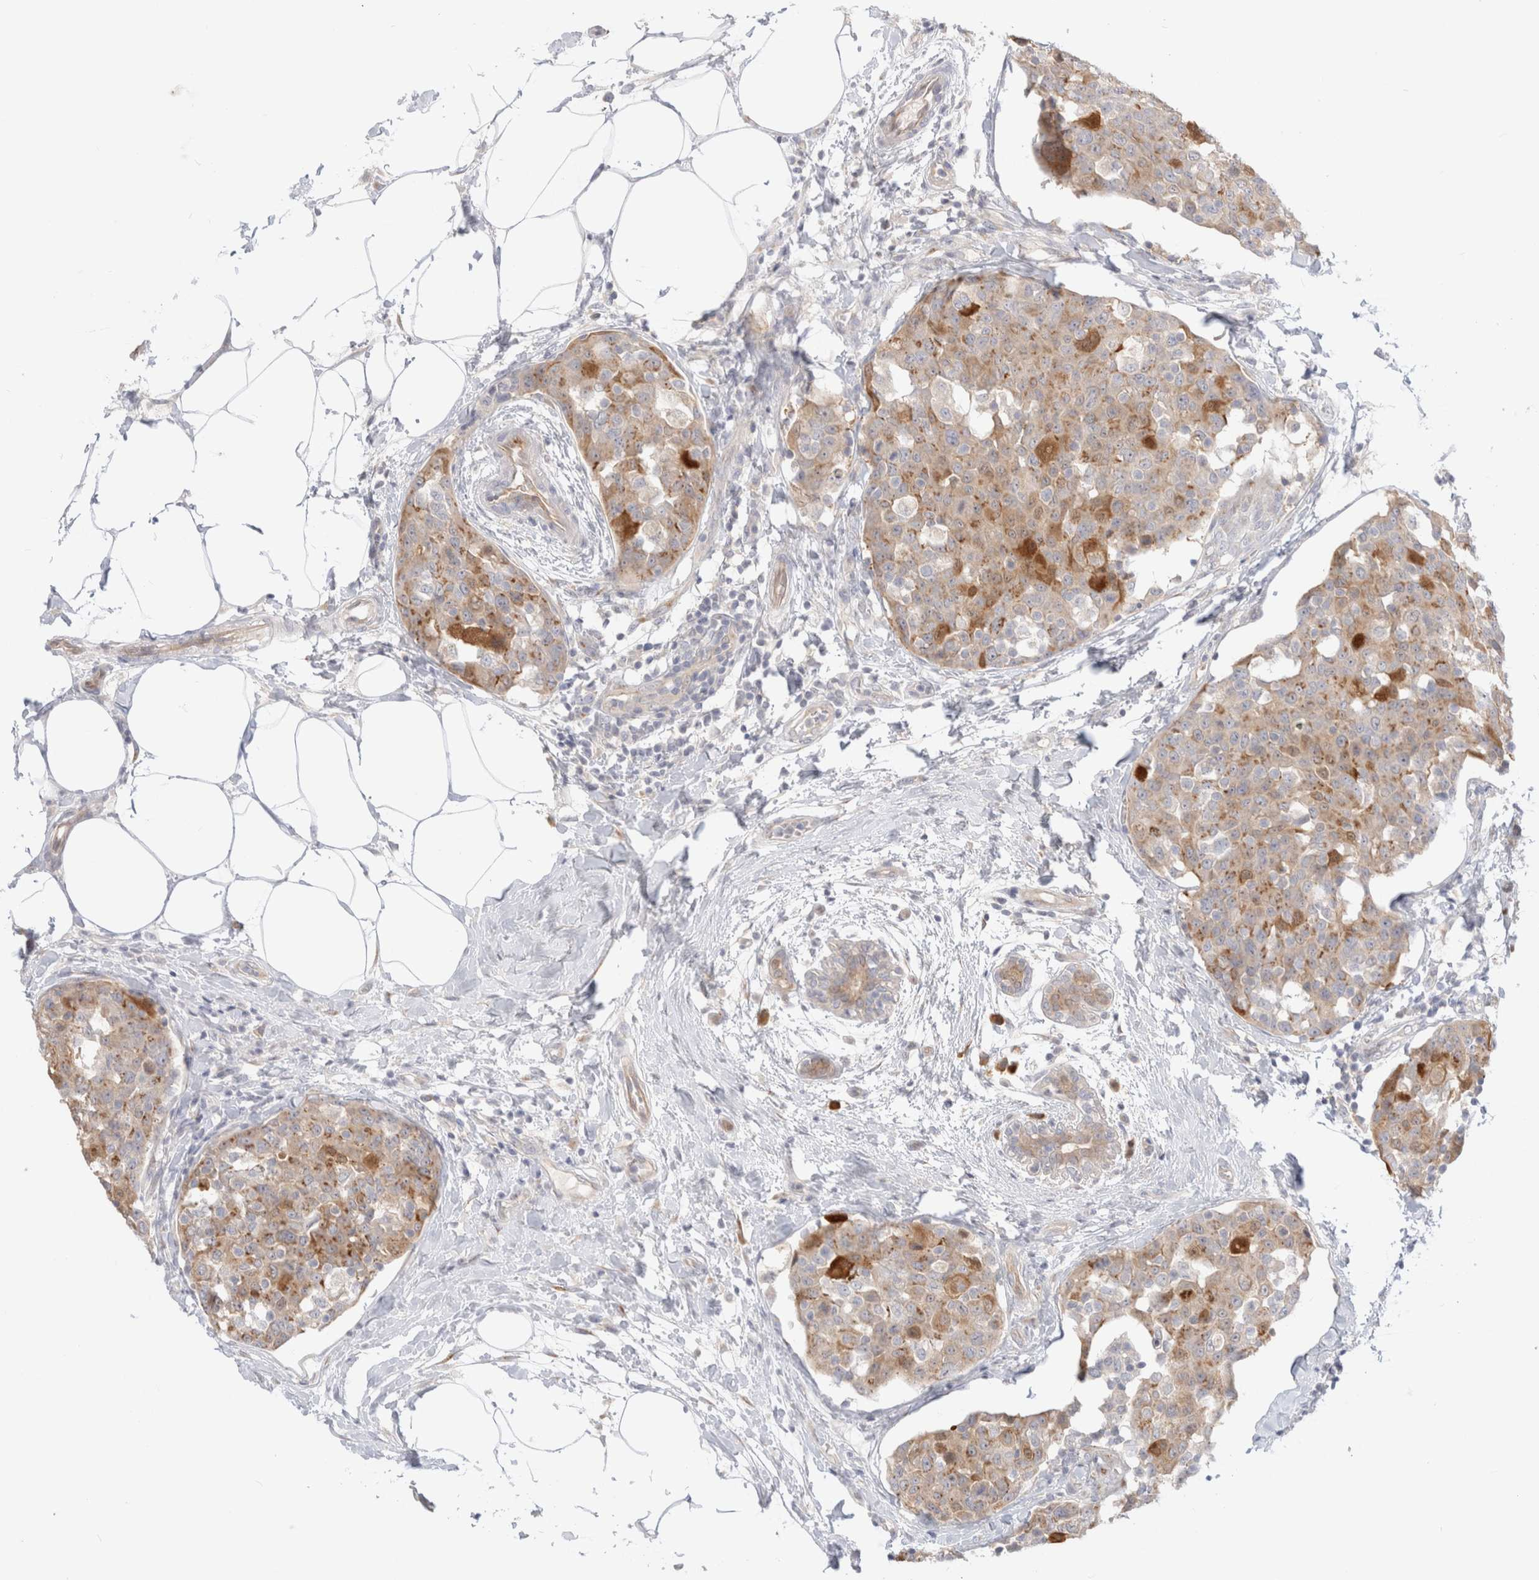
{"staining": {"intensity": "moderate", "quantity": "25%-75%", "location": "cytoplasmic/membranous"}, "tissue": "breast cancer", "cell_type": "Tumor cells", "image_type": "cancer", "snomed": [{"axis": "morphology", "description": "Normal tissue, NOS"}, {"axis": "morphology", "description": "Duct carcinoma"}, {"axis": "topography", "description": "Breast"}], "caption": "DAB immunohistochemical staining of human breast cancer (infiltrating ductal carcinoma) reveals moderate cytoplasmic/membranous protein expression in about 25%-75% of tumor cells. Nuclei are stained in blue.", "gene": "EFCAB13", "patient": {"sex": "female", "age": 37}}